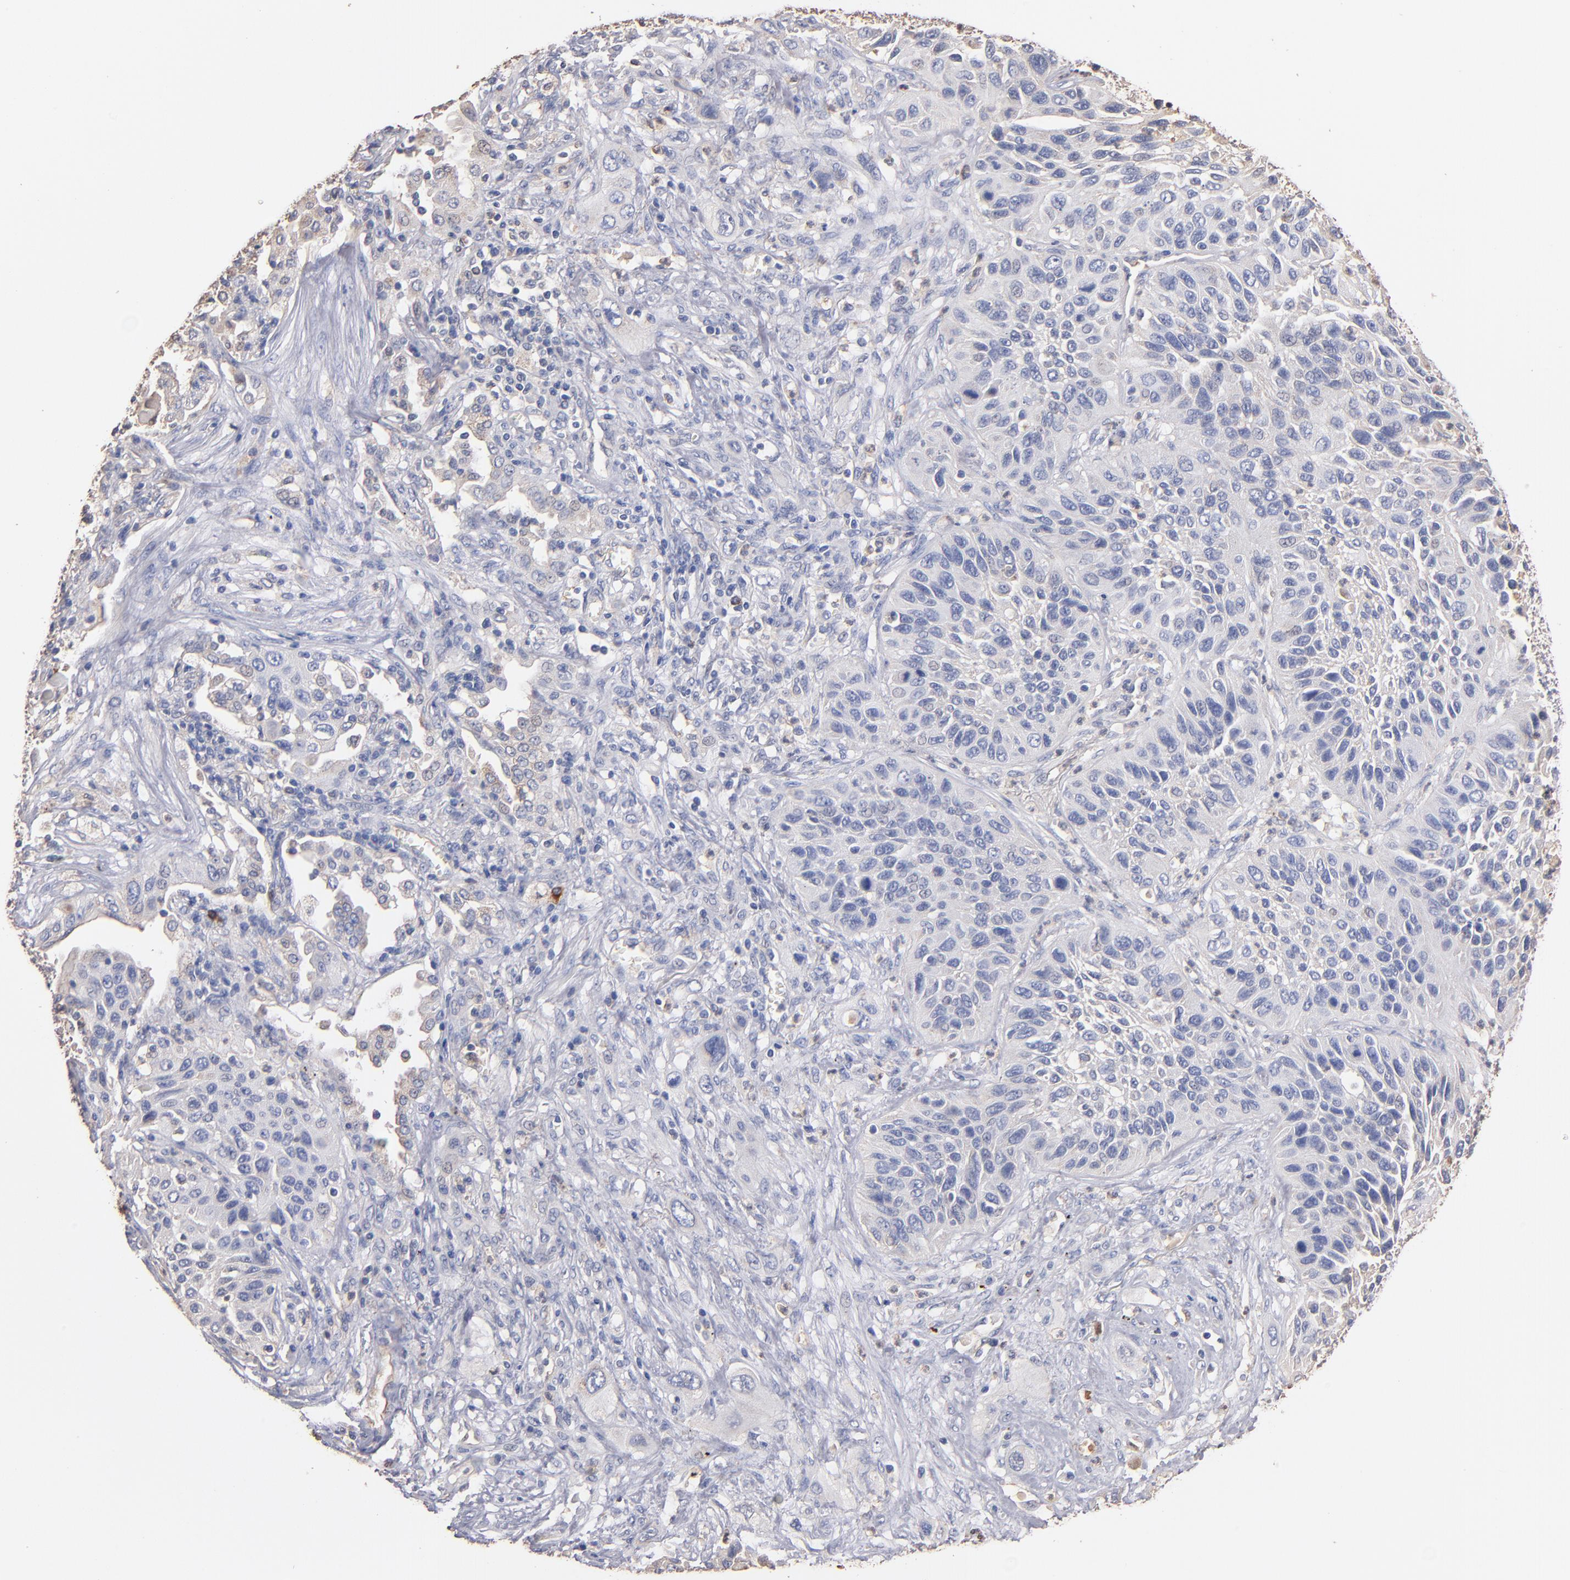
{"staining": {"intensity": "negative", "quantity": "none", "location": "none"}, "tissue": "lung cancer", "cell_type": "Tumor cells", "image_type": "cancer", "snomed": [{"axis": "morphology", "description": "Squamous cell carcinoma, NOS"}, {"axis": "topography", "description": "Lung"}], "caption": "The IHC photomicrograph has no significant expression in tumor cells of squamous cell carcinoma (lung) tissue. (DAB immunohistochemistry (IHC) with hematoxylin counter stain).", "gene": "RO60", "patient": {"sex": "female", "age": 76}}